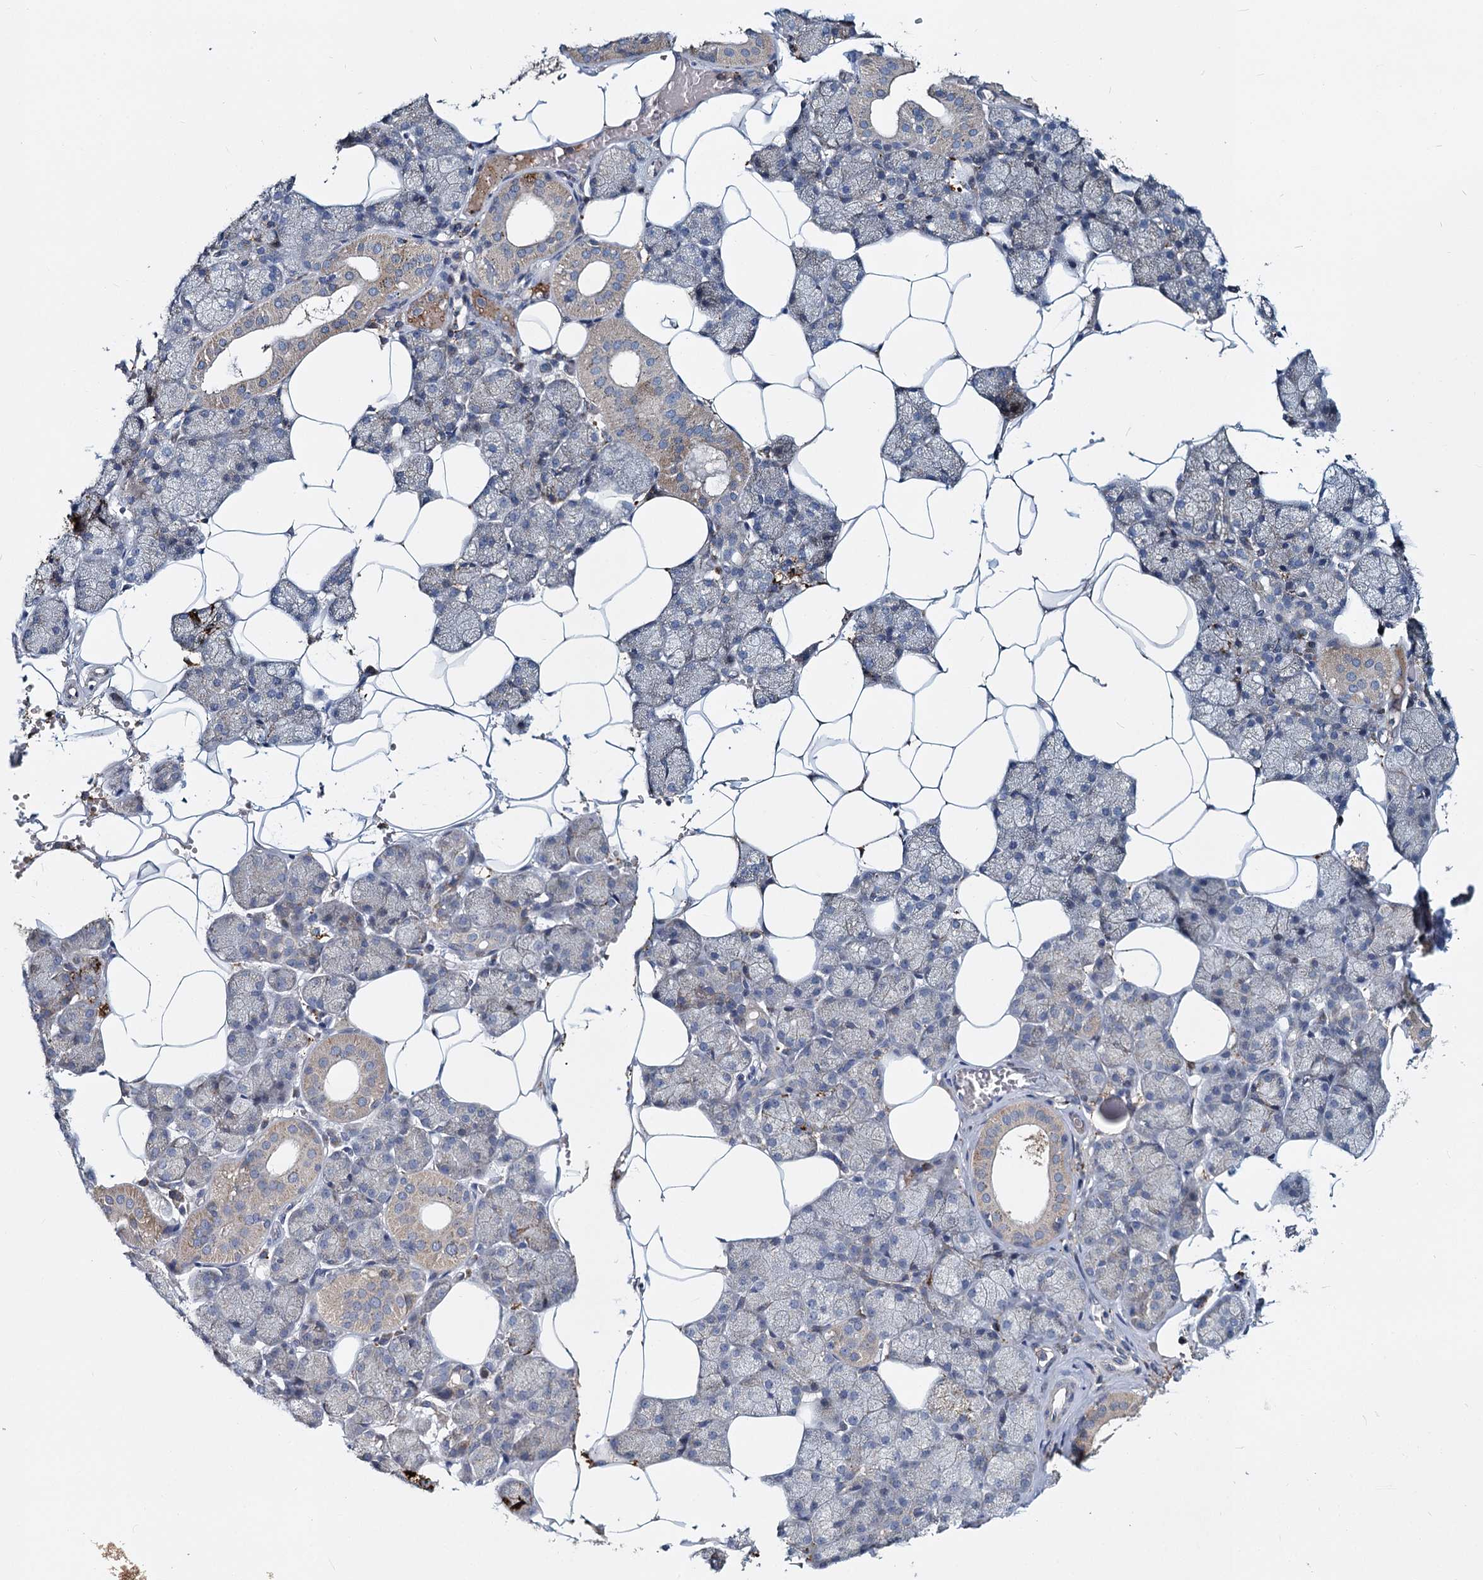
{"staining": {"intensity": "weak", "quantity": "25%-75%", "location": "cytoplasmic/membranous"}, "tissue": "salivary gland", "cell_type": "Glandular cells", "image_type": "normal", "snomed": [{"axis": "morphology", "description": "Normal tissue, NOS"}, {"axis": "topography", "description": "Salivary gland"}], "caption": "The immunohistochemical stain highlights weak cytoplasmic/membranous positivity in glandular cells of normal salivary gland. (brown staining indicates protein expression, while blue staining denotes nuclei).", "gene": "DCUN1D2", "patient": {"sex": "male", "age": 62}}